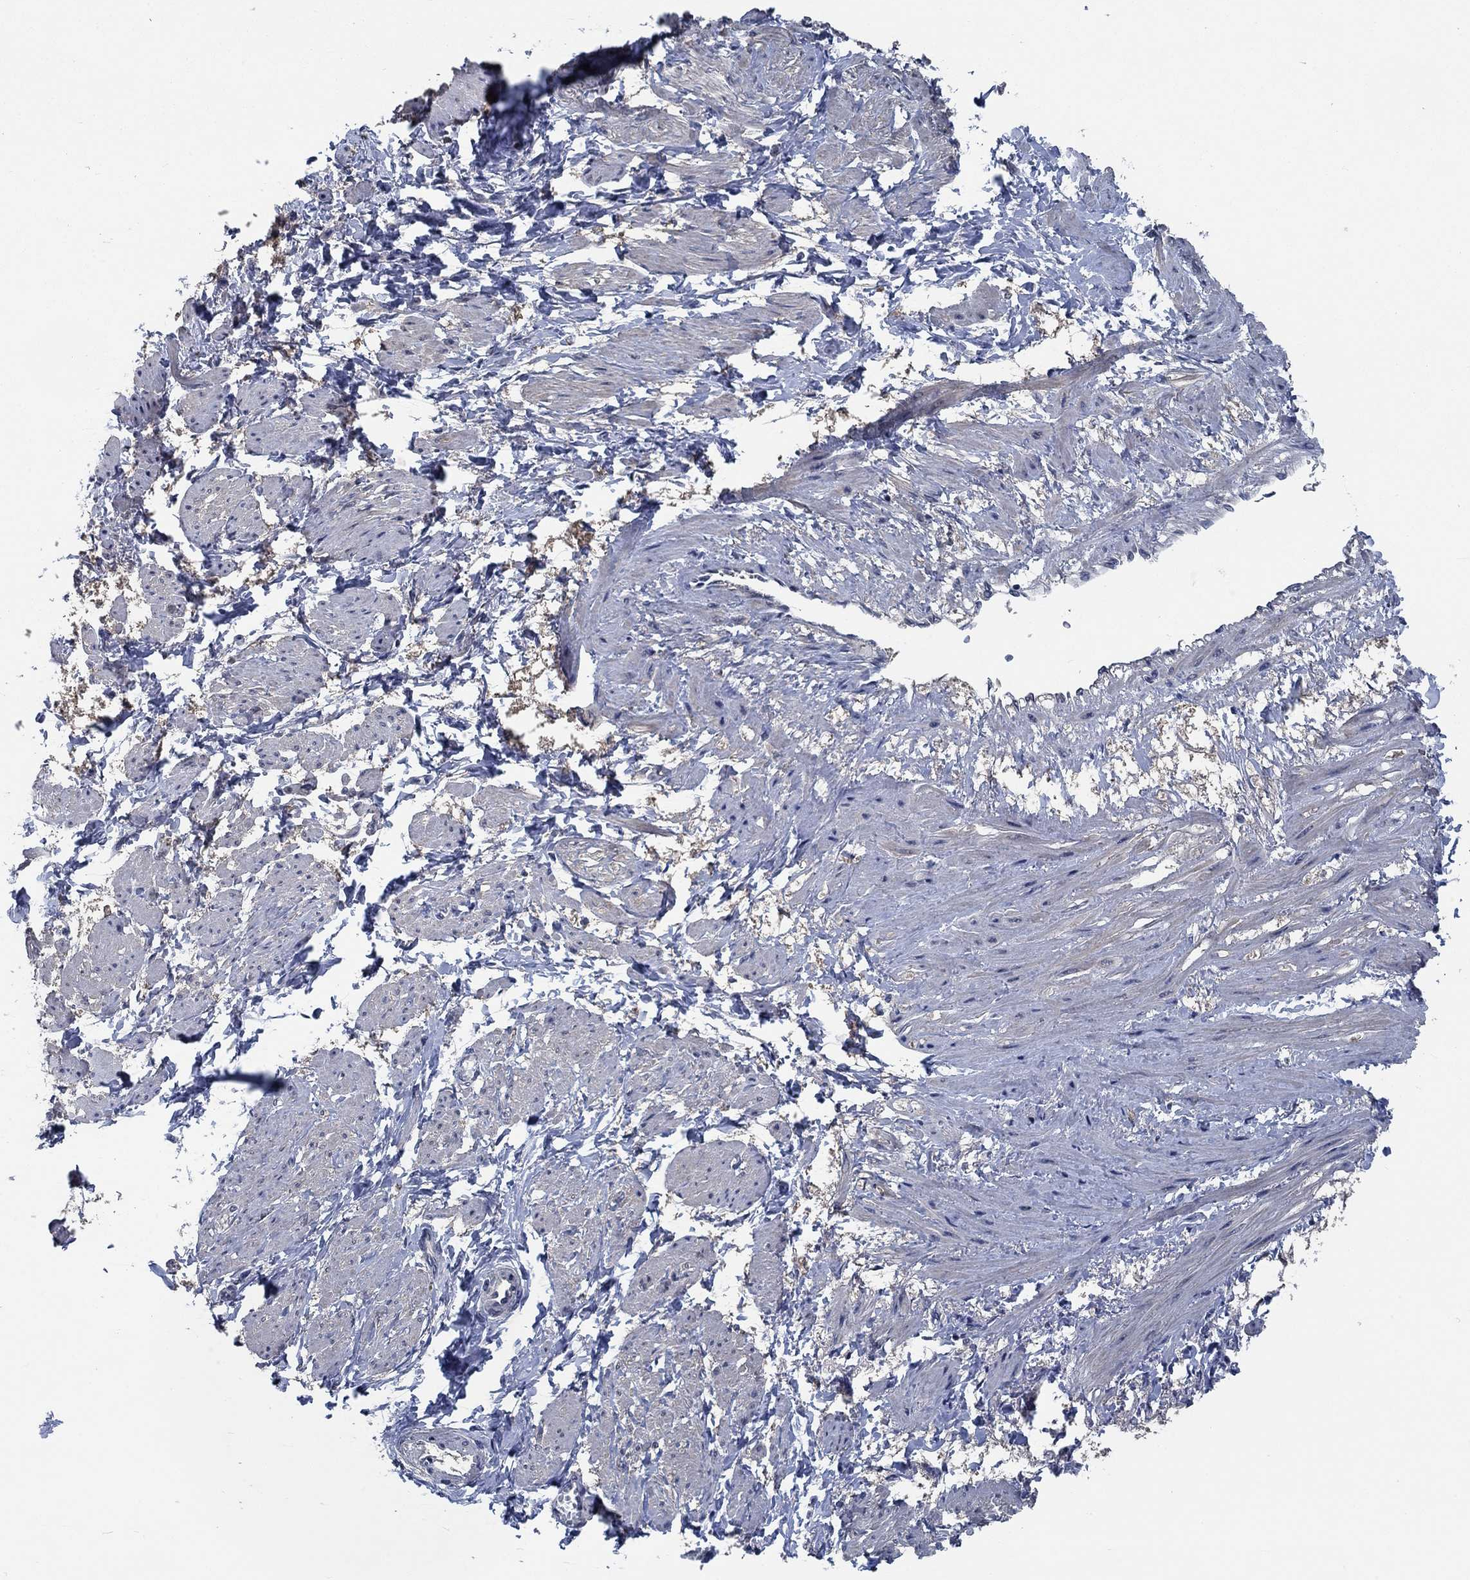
{"staining": {"intensity": "weak", "quantity": "25%-75%", "location": "cytoplasmic/membranous"}, "tissue": "smooth muscle", "cell_type": "Smooth muscle cells", "image_type": "normal", "snomed": [{"axis": "morphology", "description": "Normal tissue, NOS"}, {"axis": "topography", "description": "Smooth muscle"}, {"axis": "topography", "description": "Uterus"}], "caption": "This histopathology image shows unremarkable smooth muscle stained with immunohistochemistry to label a protein in brown. The cytoplasmic/membranous of smooth muscle cells show weak positivity for the protein. Nuclei are counter-stained blue.", "gene": "OBSCN", "patient": {"sex": "female", "age": 39}}